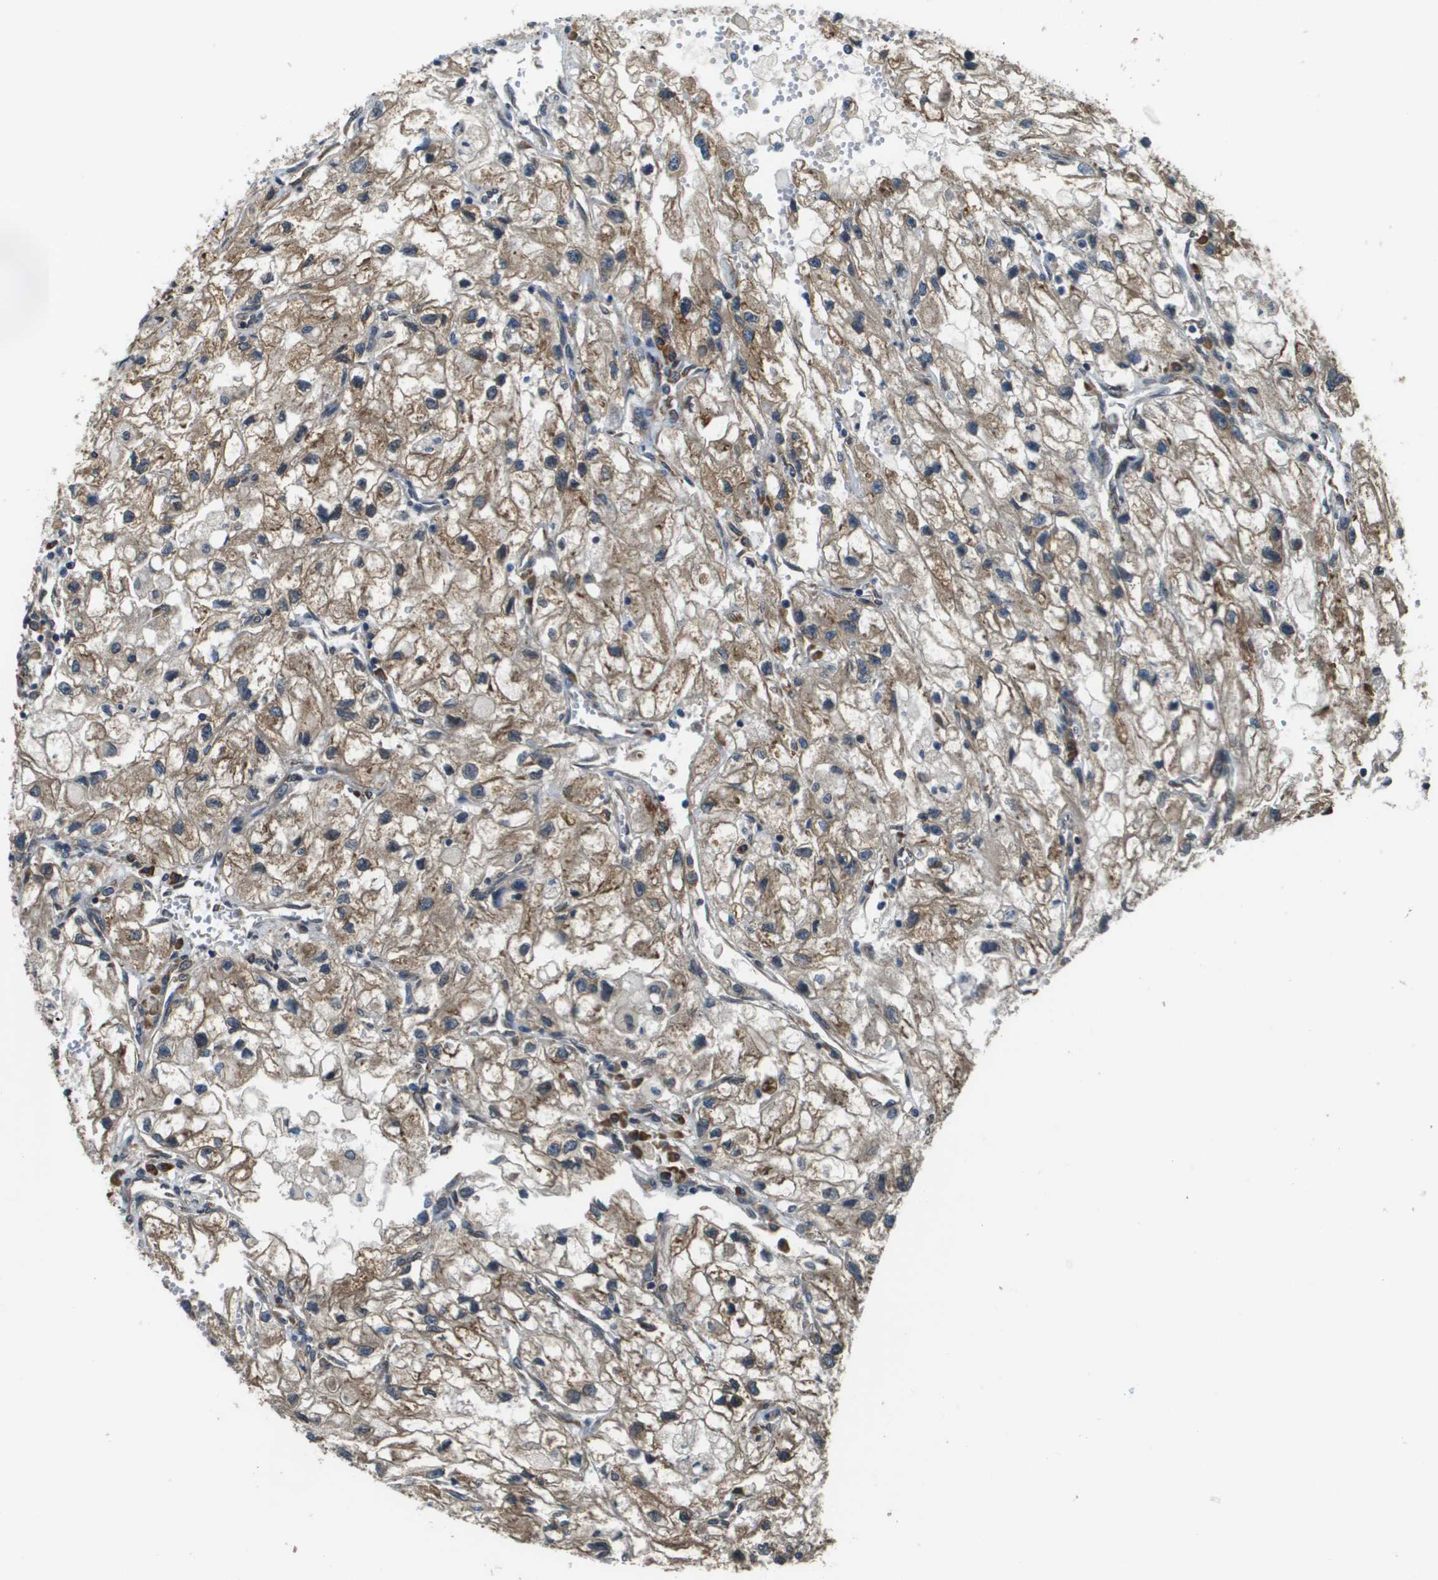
{"staining": {"intensity": "moderate", "quantity": ">75%", "location": "cytoplasmic/membranous"}, "tissue": "renal cancer", "cell_type": "Tumor cells", "image_type": "cancer", "snomed": [{"axis": "morphology", "description": "Adenocarcinoma, NOS"}, {"axis": "topography", "description": "Kidney"}], "caption": "Immunohistochemistry image of human adenocarcinoma (renal) stained for a protein (brown), which displays medium levels of moderate cytoplasmic/membranous expression in approximately >75% of tumor cells.", "gene": "SEC62", "patient": {"sex": "female", "age": 70}}